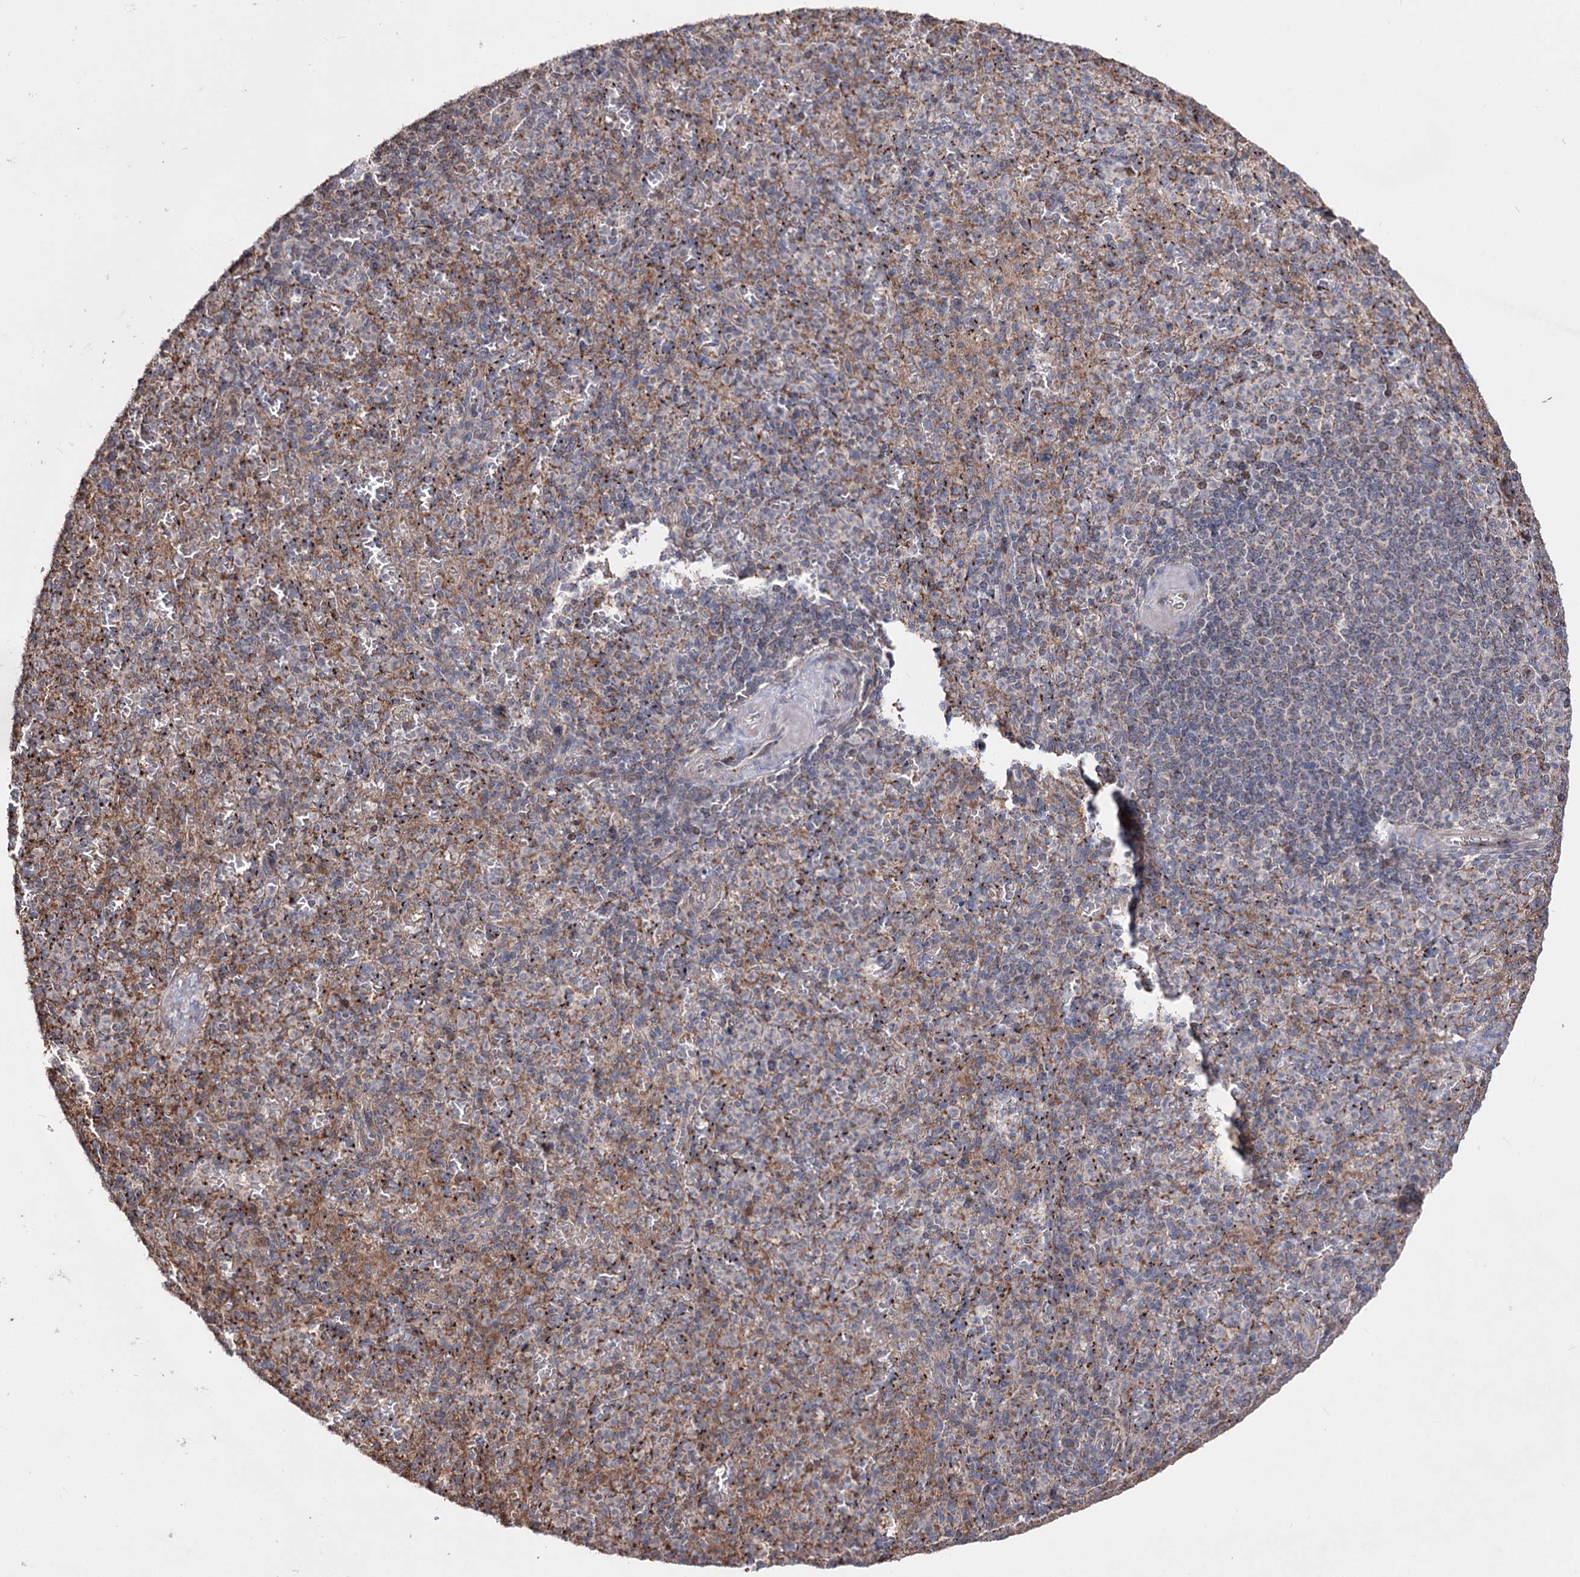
{"staining": {"intensity": "strong", "quantity": "25%-75%", "location": "cytoplasmic/membranous"}, "tissue": "spleen", "cell_type": "Cells in red pulp", "image_type": "normal", "snomed": [{"axis": "morphology", "description": "Normal tissue, NOS"}, {"axis": "topography", "description": "Spleen"}], "caption": "Immunohistochemistry (IHC) staining of unremarkable spleen, which displays high levels of strong cytoplasmic/membranous positivity in approximately 25%-75% of cells in red pulp indicating strong cytoplasmic/membranous protein expression. The staining was performed using DAB (3,3'-diaminobenzidine) (brown) for protein detection and nuclei were counterstained in hematoxylin (blue).", "gene": "ARHGAP20", "patient": {"sex": "female", "age": 74}}